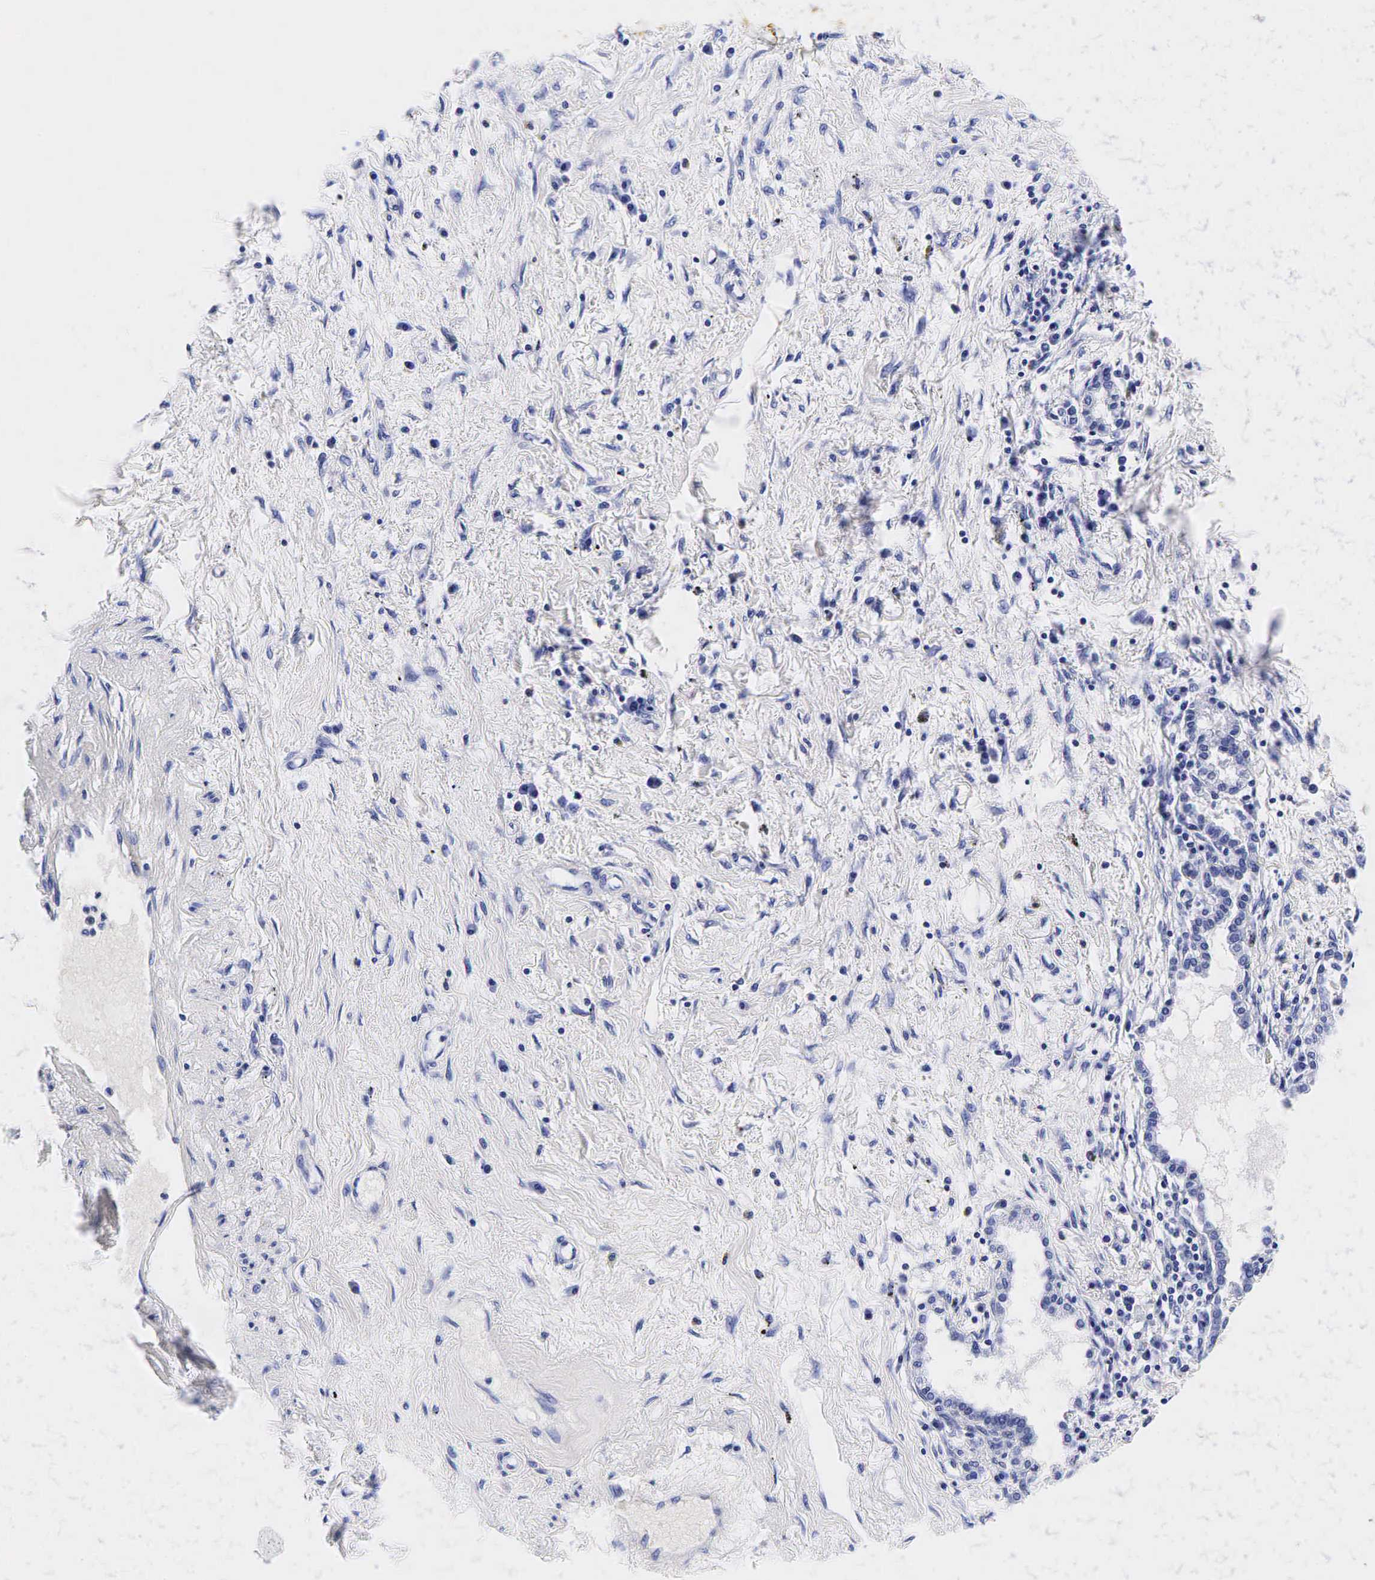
{"staining": {"intensity": "negative", "quantity": "none", "location": "none"}, "tissue": "lung cancer", "cell_type": "Tumor cells", "image_type": "cancer", "snomed": [{"axis": "morphology", "description": "Adenocarcinoma, NOS"}, {"axis": "topography", "description": "Lung"}], "caption": "Immunohistochemical staining of human lung adenocarcinoma exhibits no significant staining in tumor cells.", "gene": "GCG", "patient": {"sex": "male", "age": 60}}